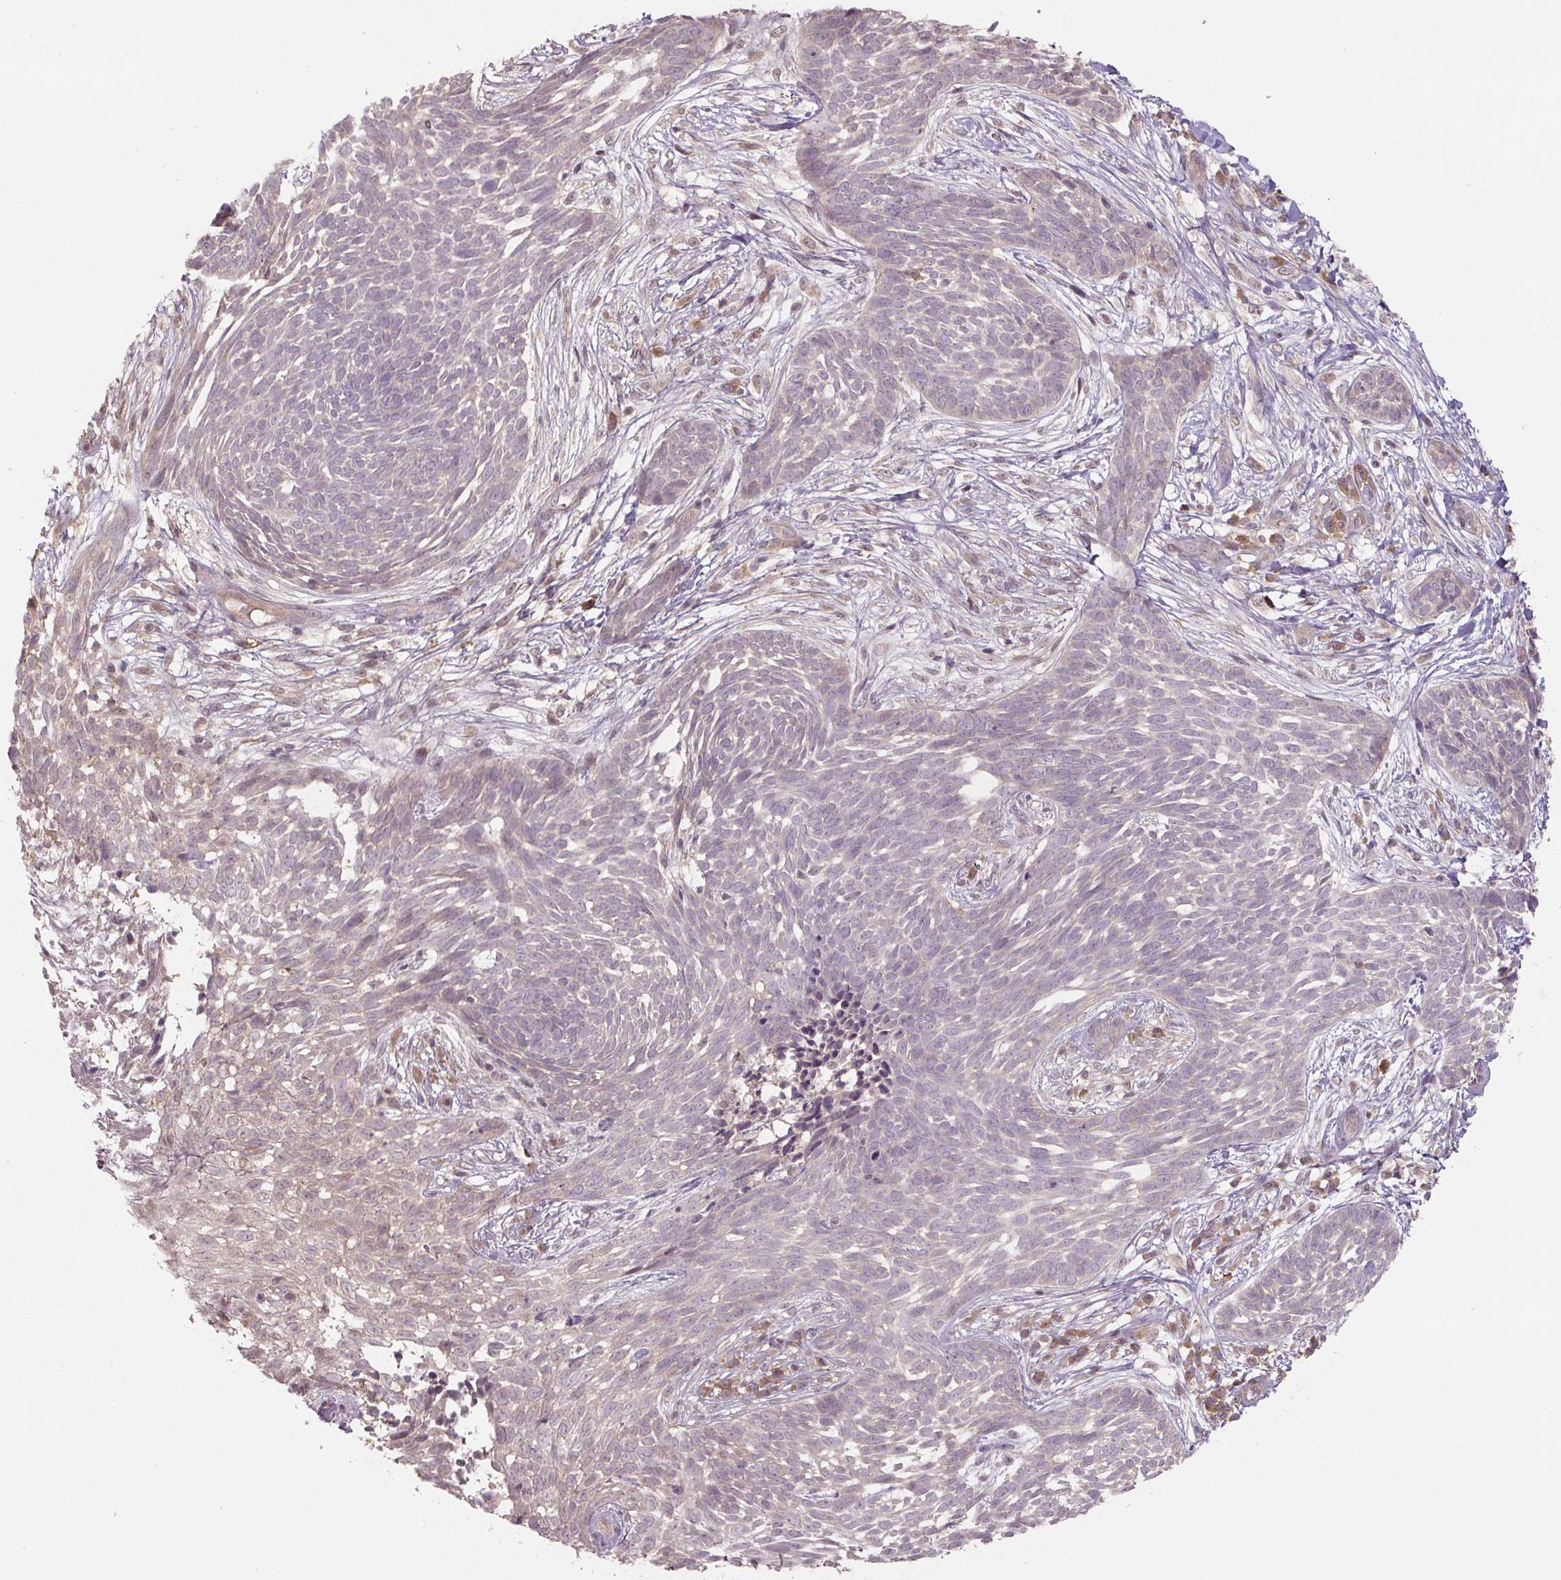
{"staining": {"intensity": "negative", "quantity": "none", "location": "none"}, "tissue": "skin cancer", "cell_type": "Tumor cells", "image_type": "cancer", "snomed": [{"axis": "morphology", "description": "Basal cell carcinoma"}, {"axis": "topography", "description": "Skin"}, {"axis": "topography", "description": "Skin, foot"}], "caption": "The image displays no staining of tumor cells in skin cancer. The staining is performed using DAB brown chromogen with nuclei counter-stained in using hematoxylin.", "gene": "C2orf73", "patient": {"sex": "female", "age": 86}}